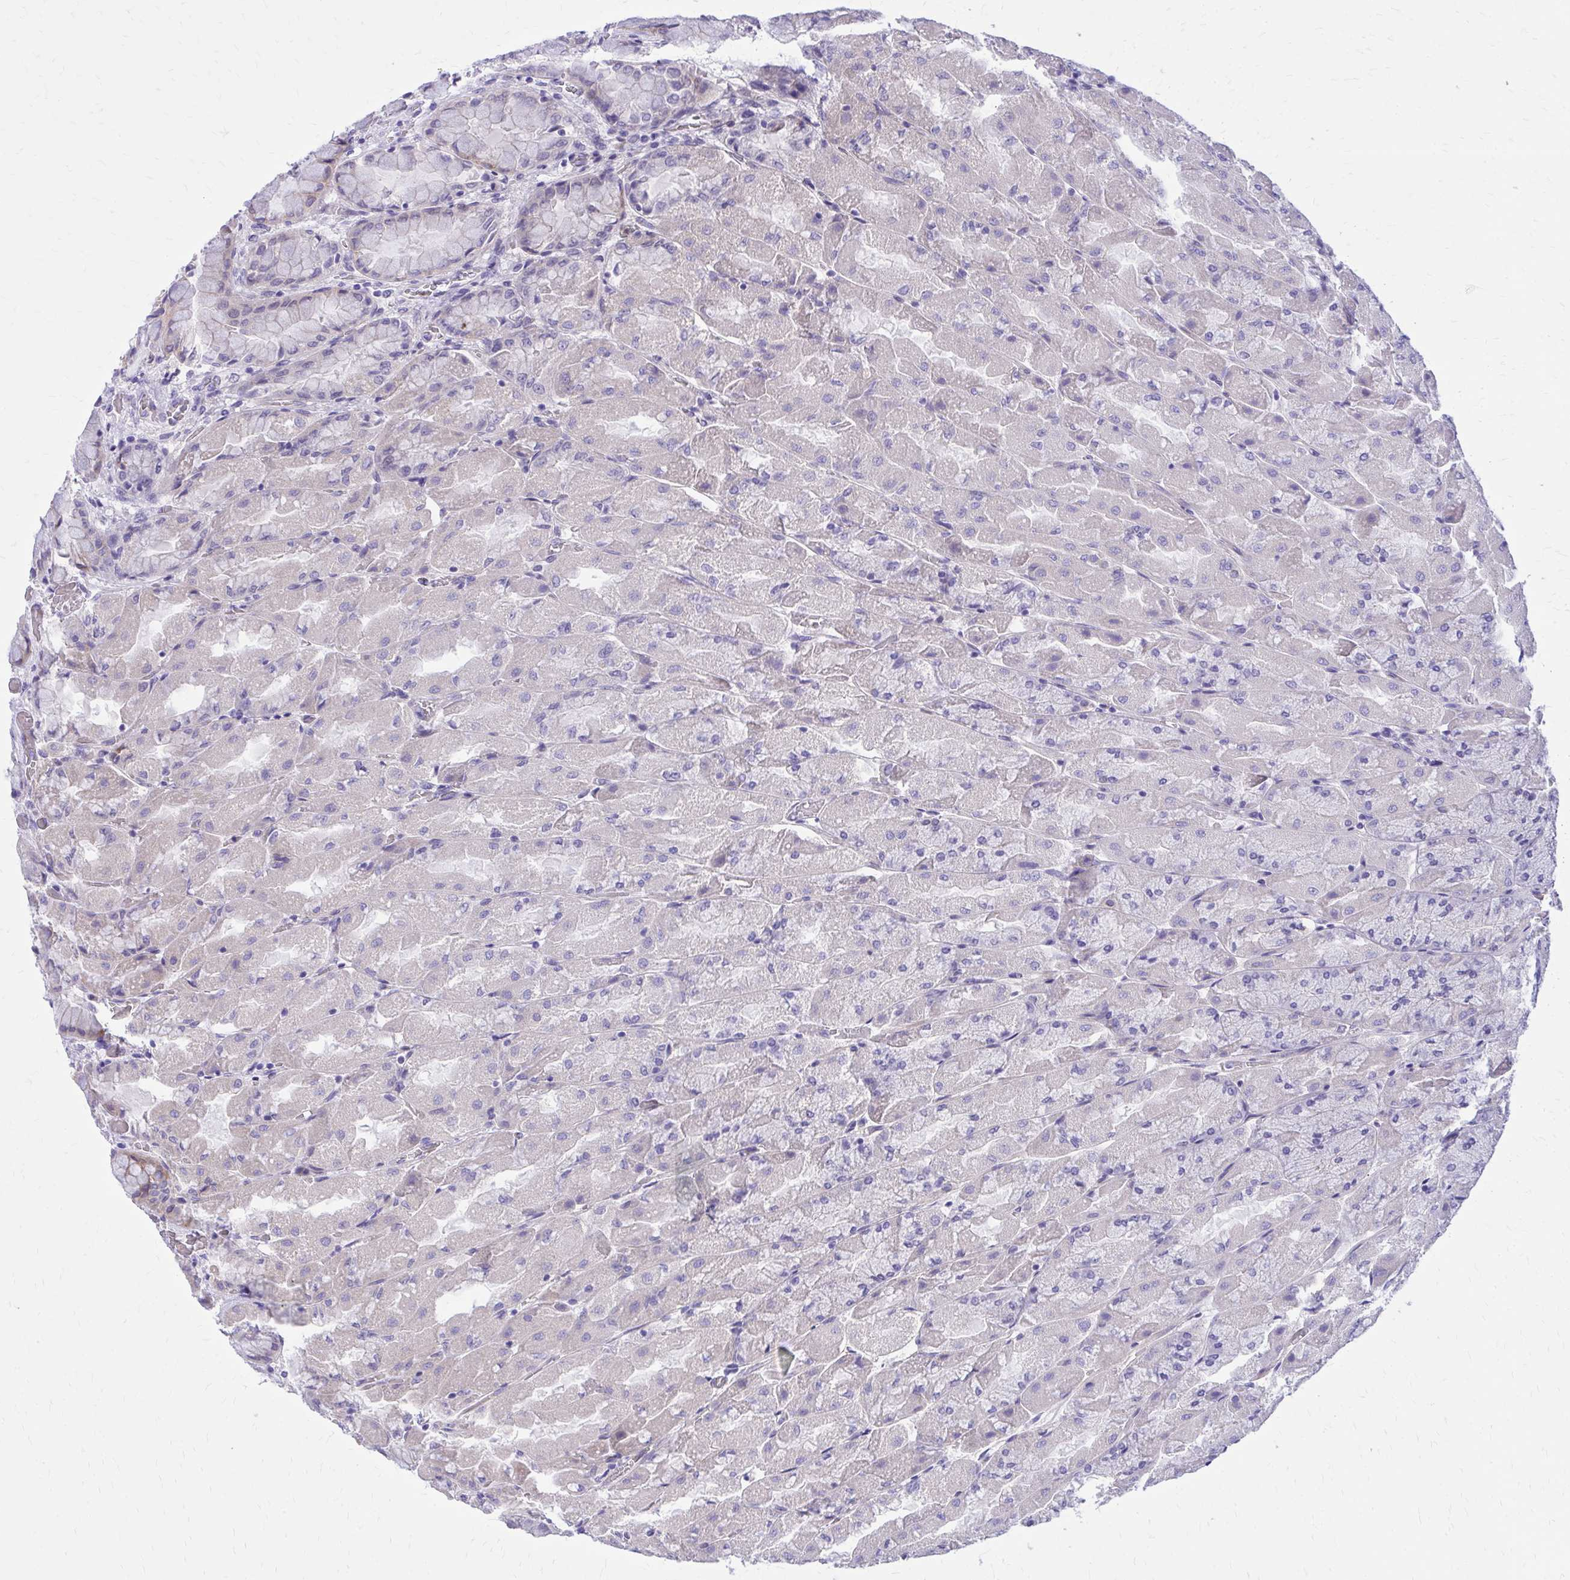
{"staining": {"intensity": "negative", "quantity": "none", "location": "none"}, "tissue": "stomach", "cell_type": "Glandular cells", "image_type": "normal", "snomed": [{"axis": "morphology", "description": "Normal tissue, NOS"}, {"axis": "topography", "description": "Stomach"}], "caption": "High power microscopy photomicrograph of an IHC photomicrograph of benign stomach, revealing no significant expression in glandular cells.", "gene": "ADAMTSL1", "patient": {"sex": "female", "age": 61}}